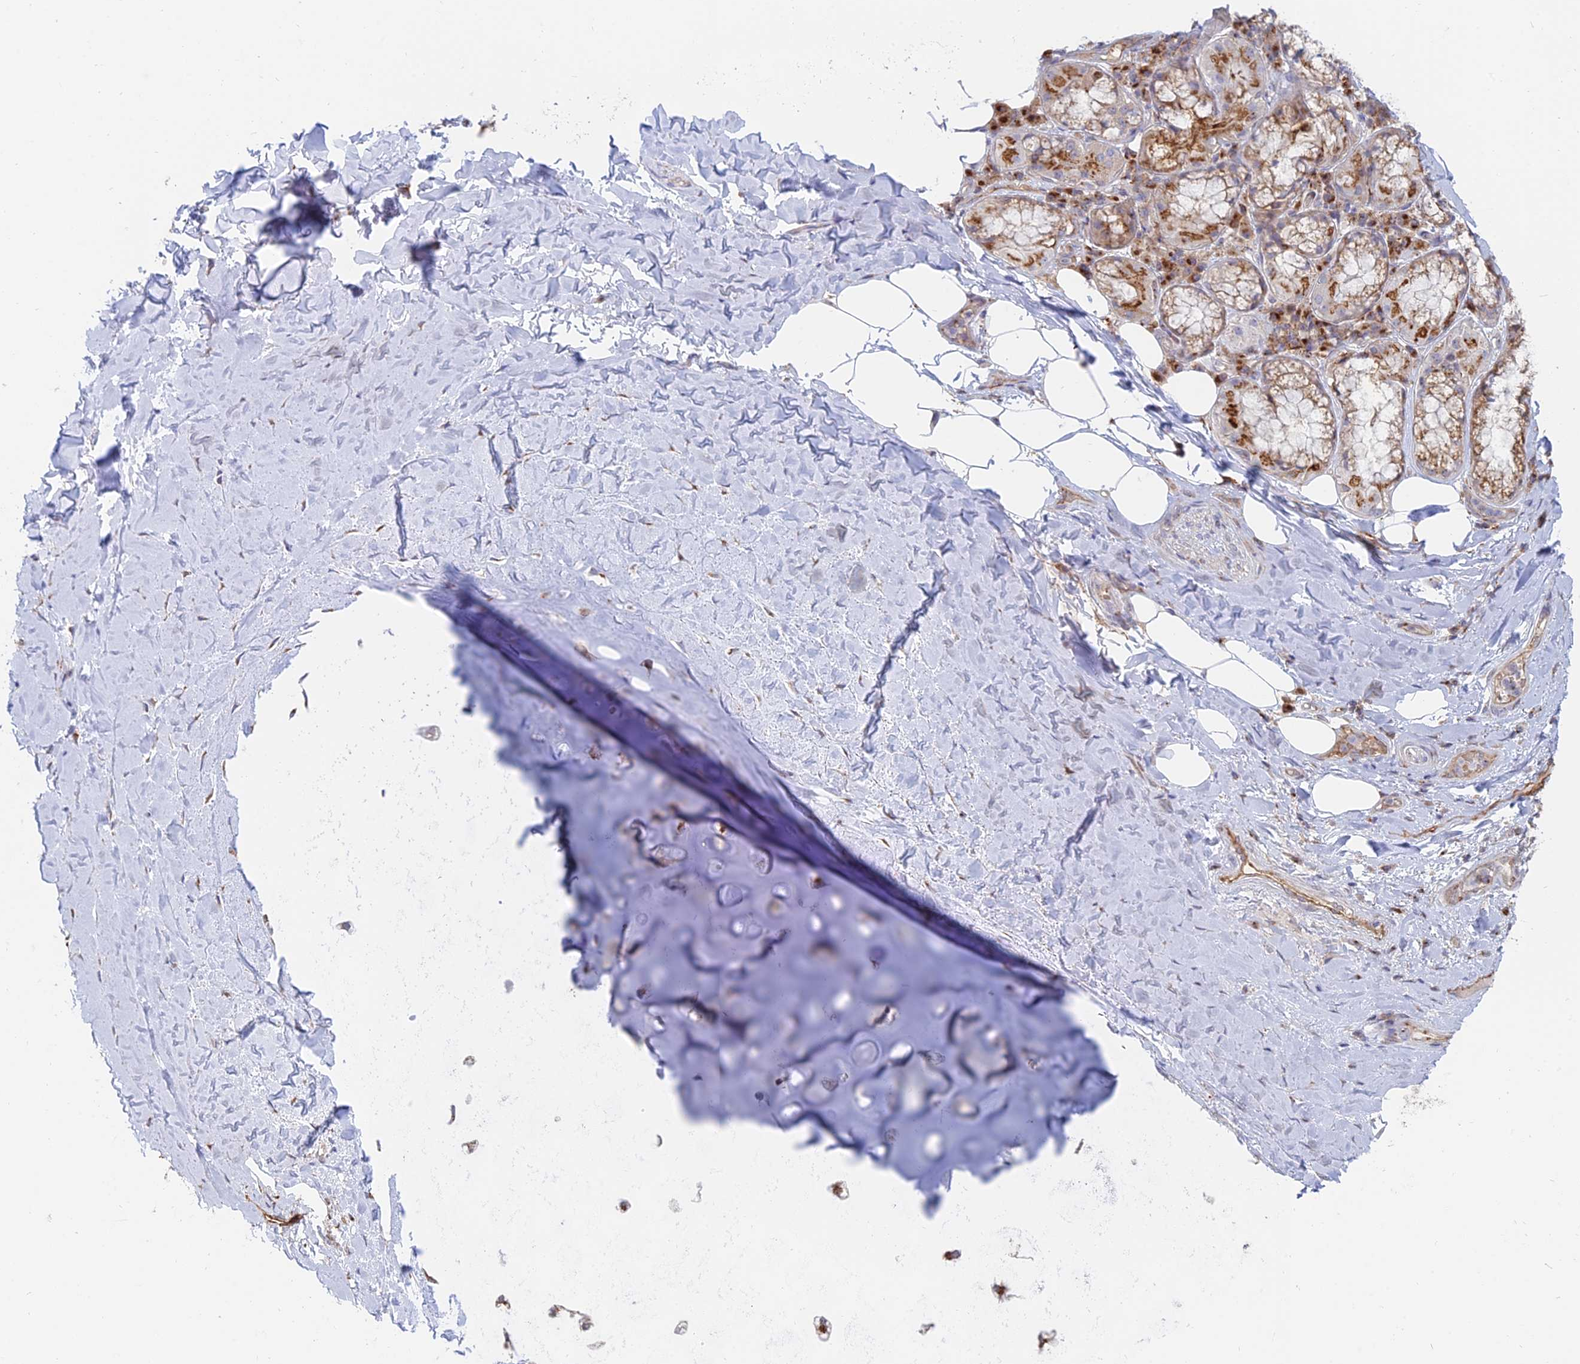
{"staining": {"intensity": "negative", "quantity": "none", "location": "none"}, "tissue": "adipose tissue", "cell_type": "Adipocytes", "image_type": "normal", "snomed": [{"axis": "morphology", "description": "Normal tissue, NOS"}, {"axis": "topography", "description": "Lymph node"}, {"axis": "topography", "description": "Cartilage tissue"}, {"axis": "topography", "description": "Bronchus"}], "caption": "Adipocytes are negative for protein expression in benign human adipose tissue. (DAB immunohistochemistry, high magnification).", "gene": "ENSG00000267561", "patient": {"sex": "male", "age": 63}}